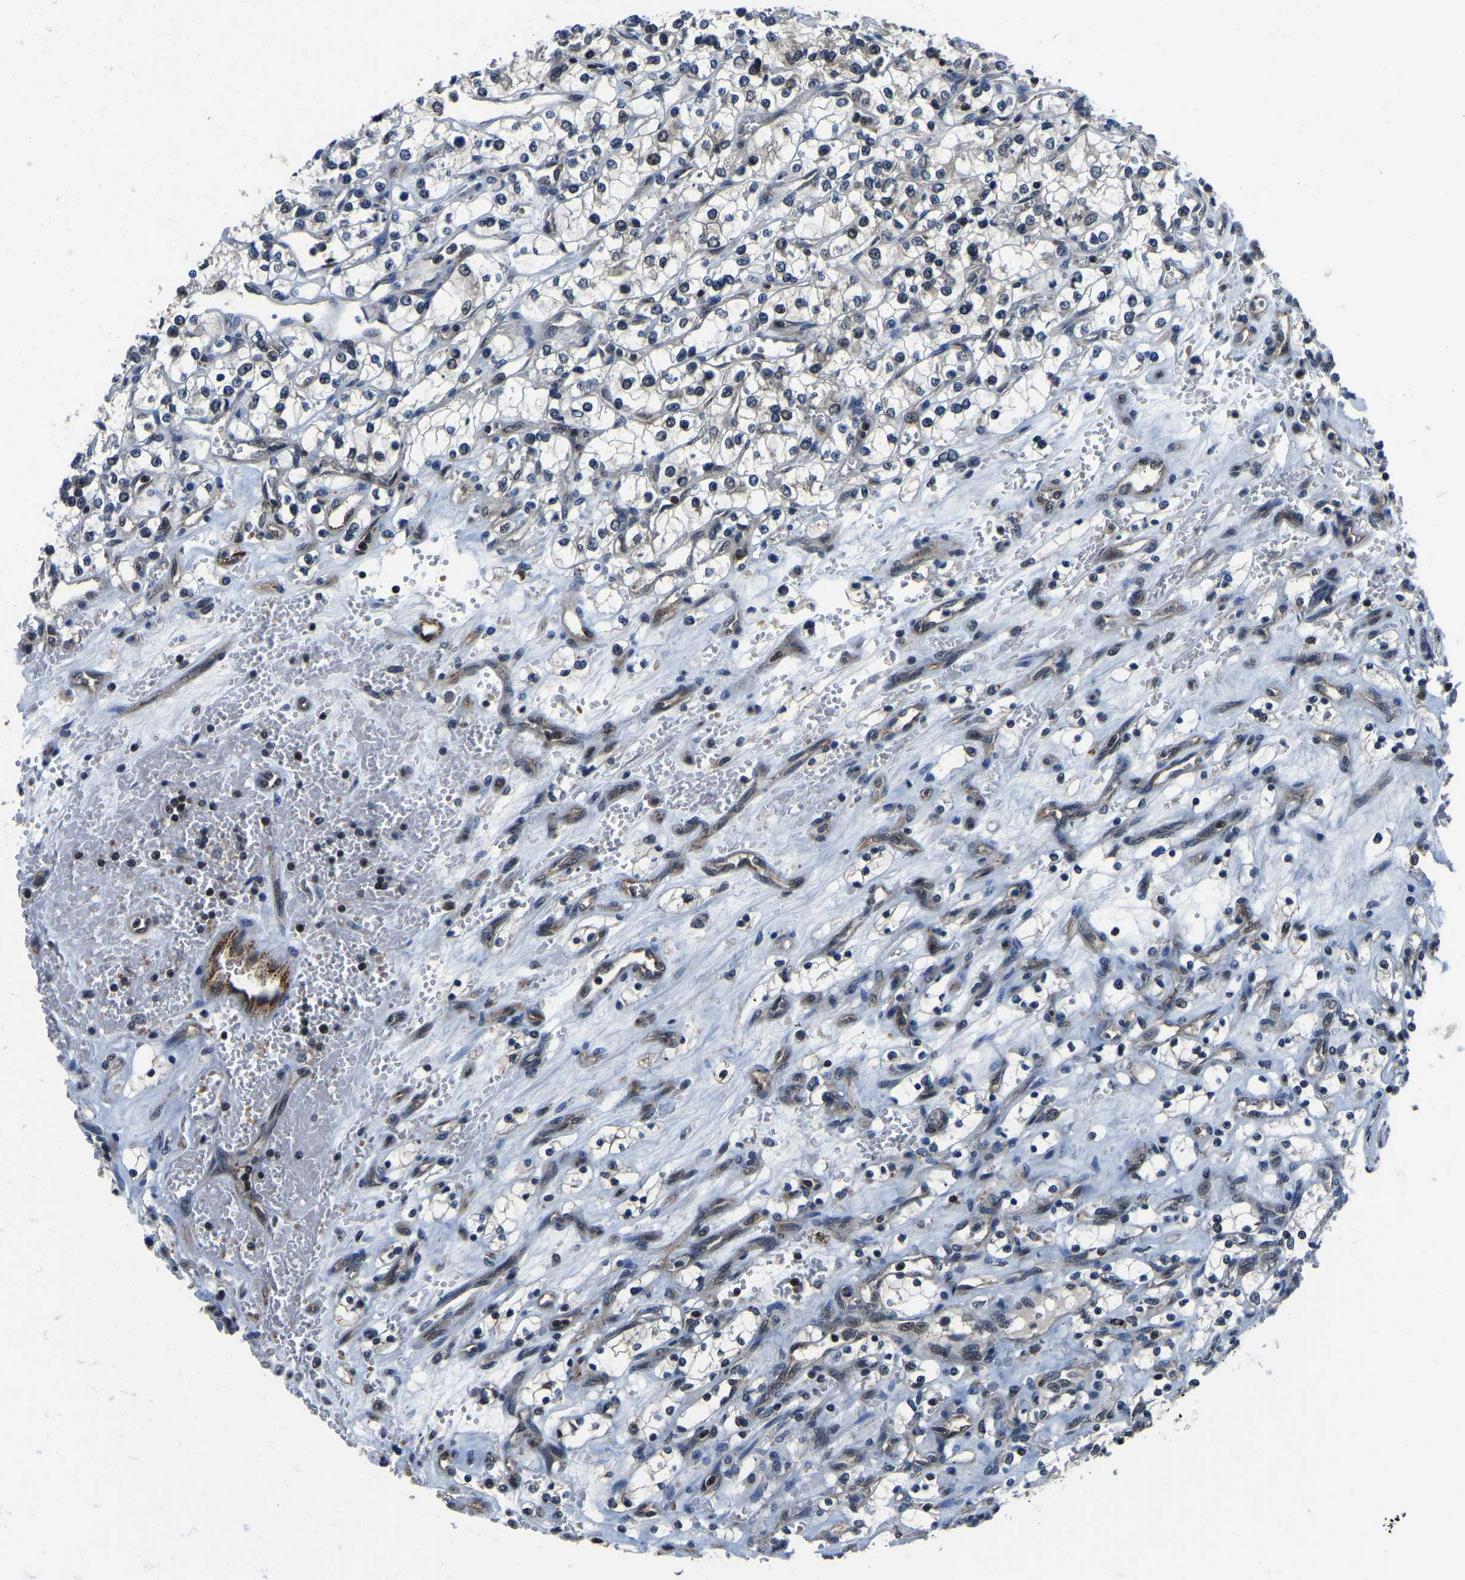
{"staining": {"intensity": "negative", "quantity": "none", "location": "none"}, "tissue": "renal cancer", "cell_type": "Tumor cells", "image_type": "cancer", "snomed": [{"axis": "morphology", "description": "Adenocarcinoma, NOS"}, {"axis": "topography", "description": "Kidney"}], "caption": "There is no significant expression in tumor cells of renal cancer.", "gene": "DFFA", "patient": {"sex": "female", "age": 69}}